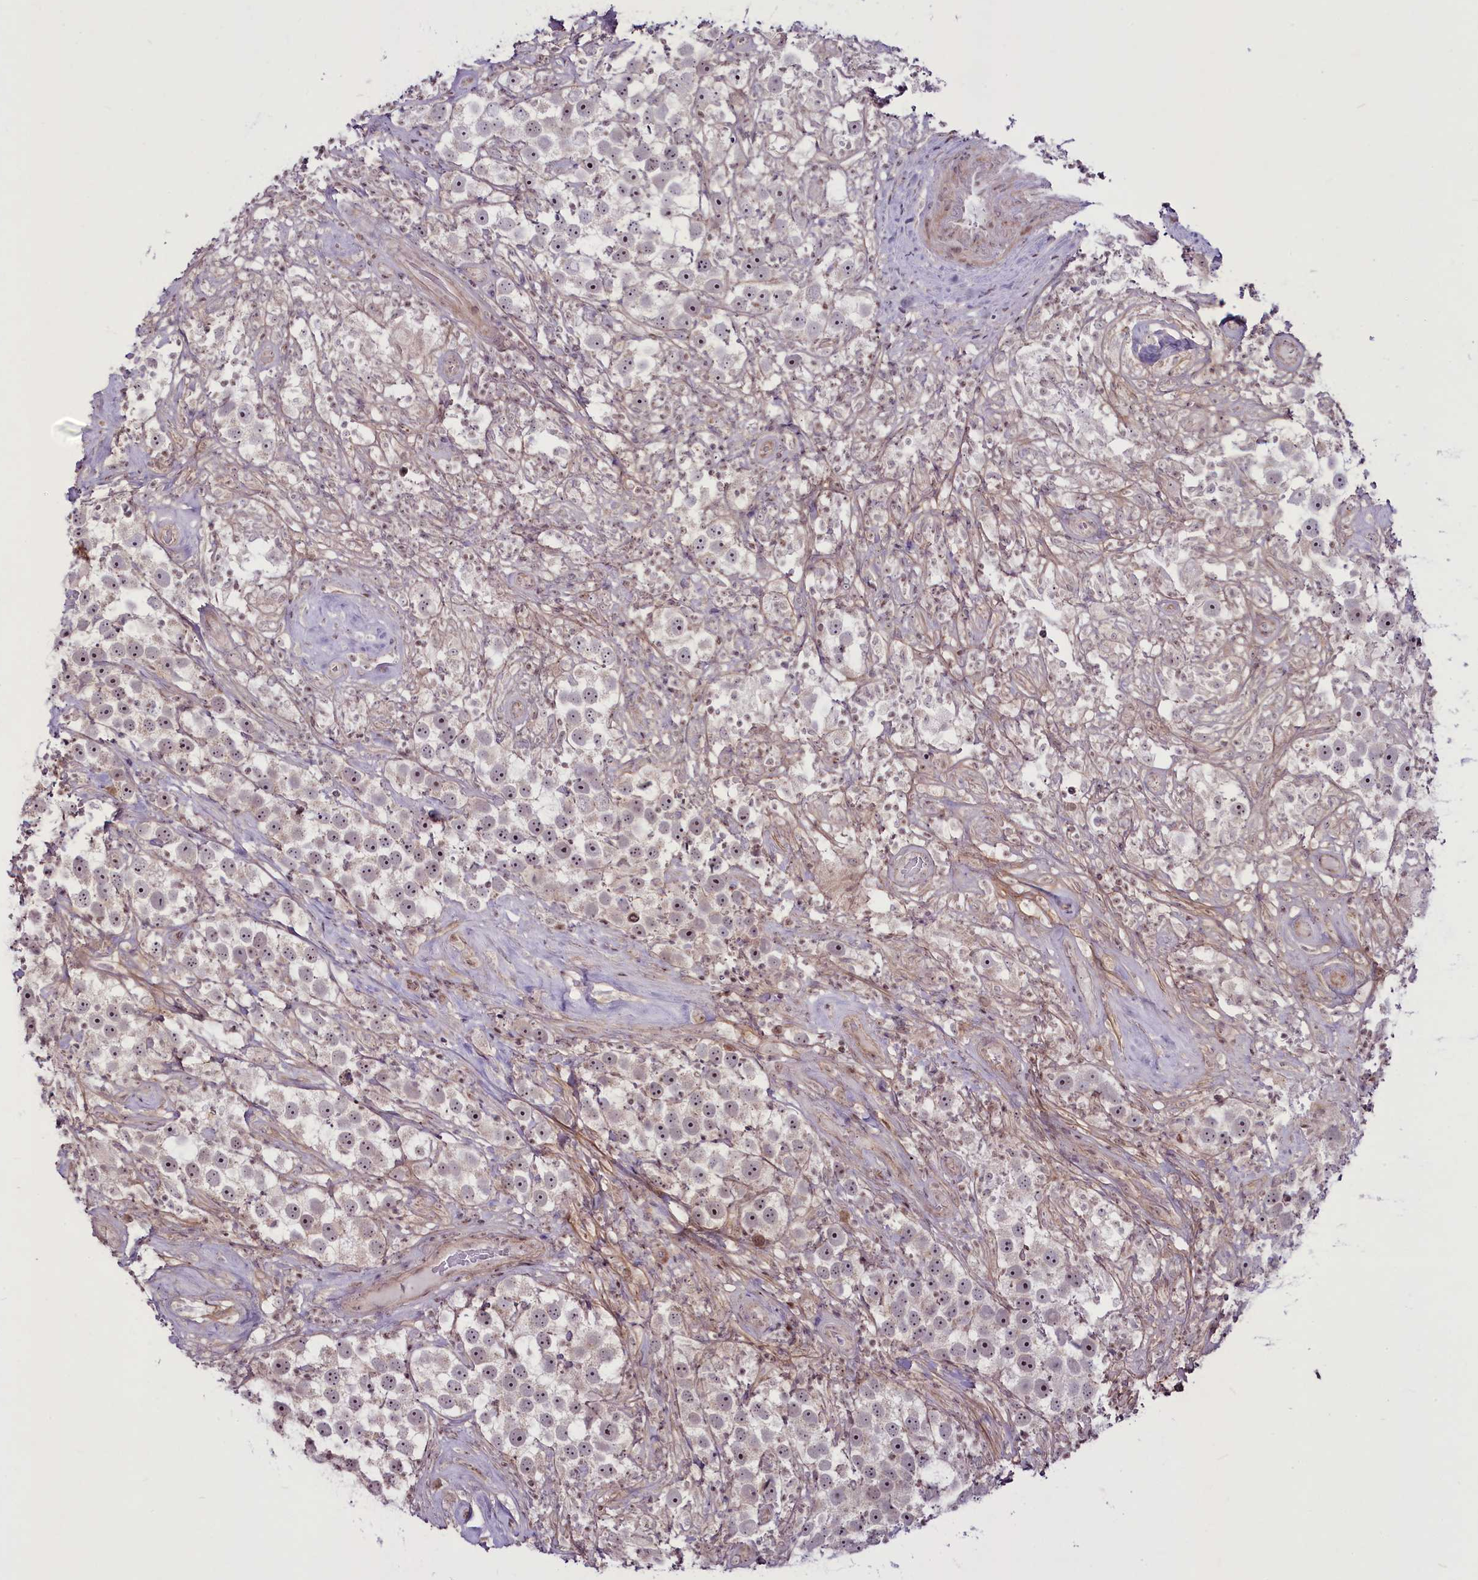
{"staining": {"intensity": "moderate", "quantity": ">75%", "location": "nuclear"}, "tissue": "testis cancer", "cell_type": "Tumor cells", "image_type": "cancer", "snomed": [{"axis": "morphology", "description": "Seminoma, NOS"}, {"axis": "topography", "description": "Testis"}], "caption": "The immunohistochemical stain labels moderate nuclear staining in tumor cells of testis cancer tissue.", "gene": "RSBN1", "patient": {"sex": "male", "age": 49}}